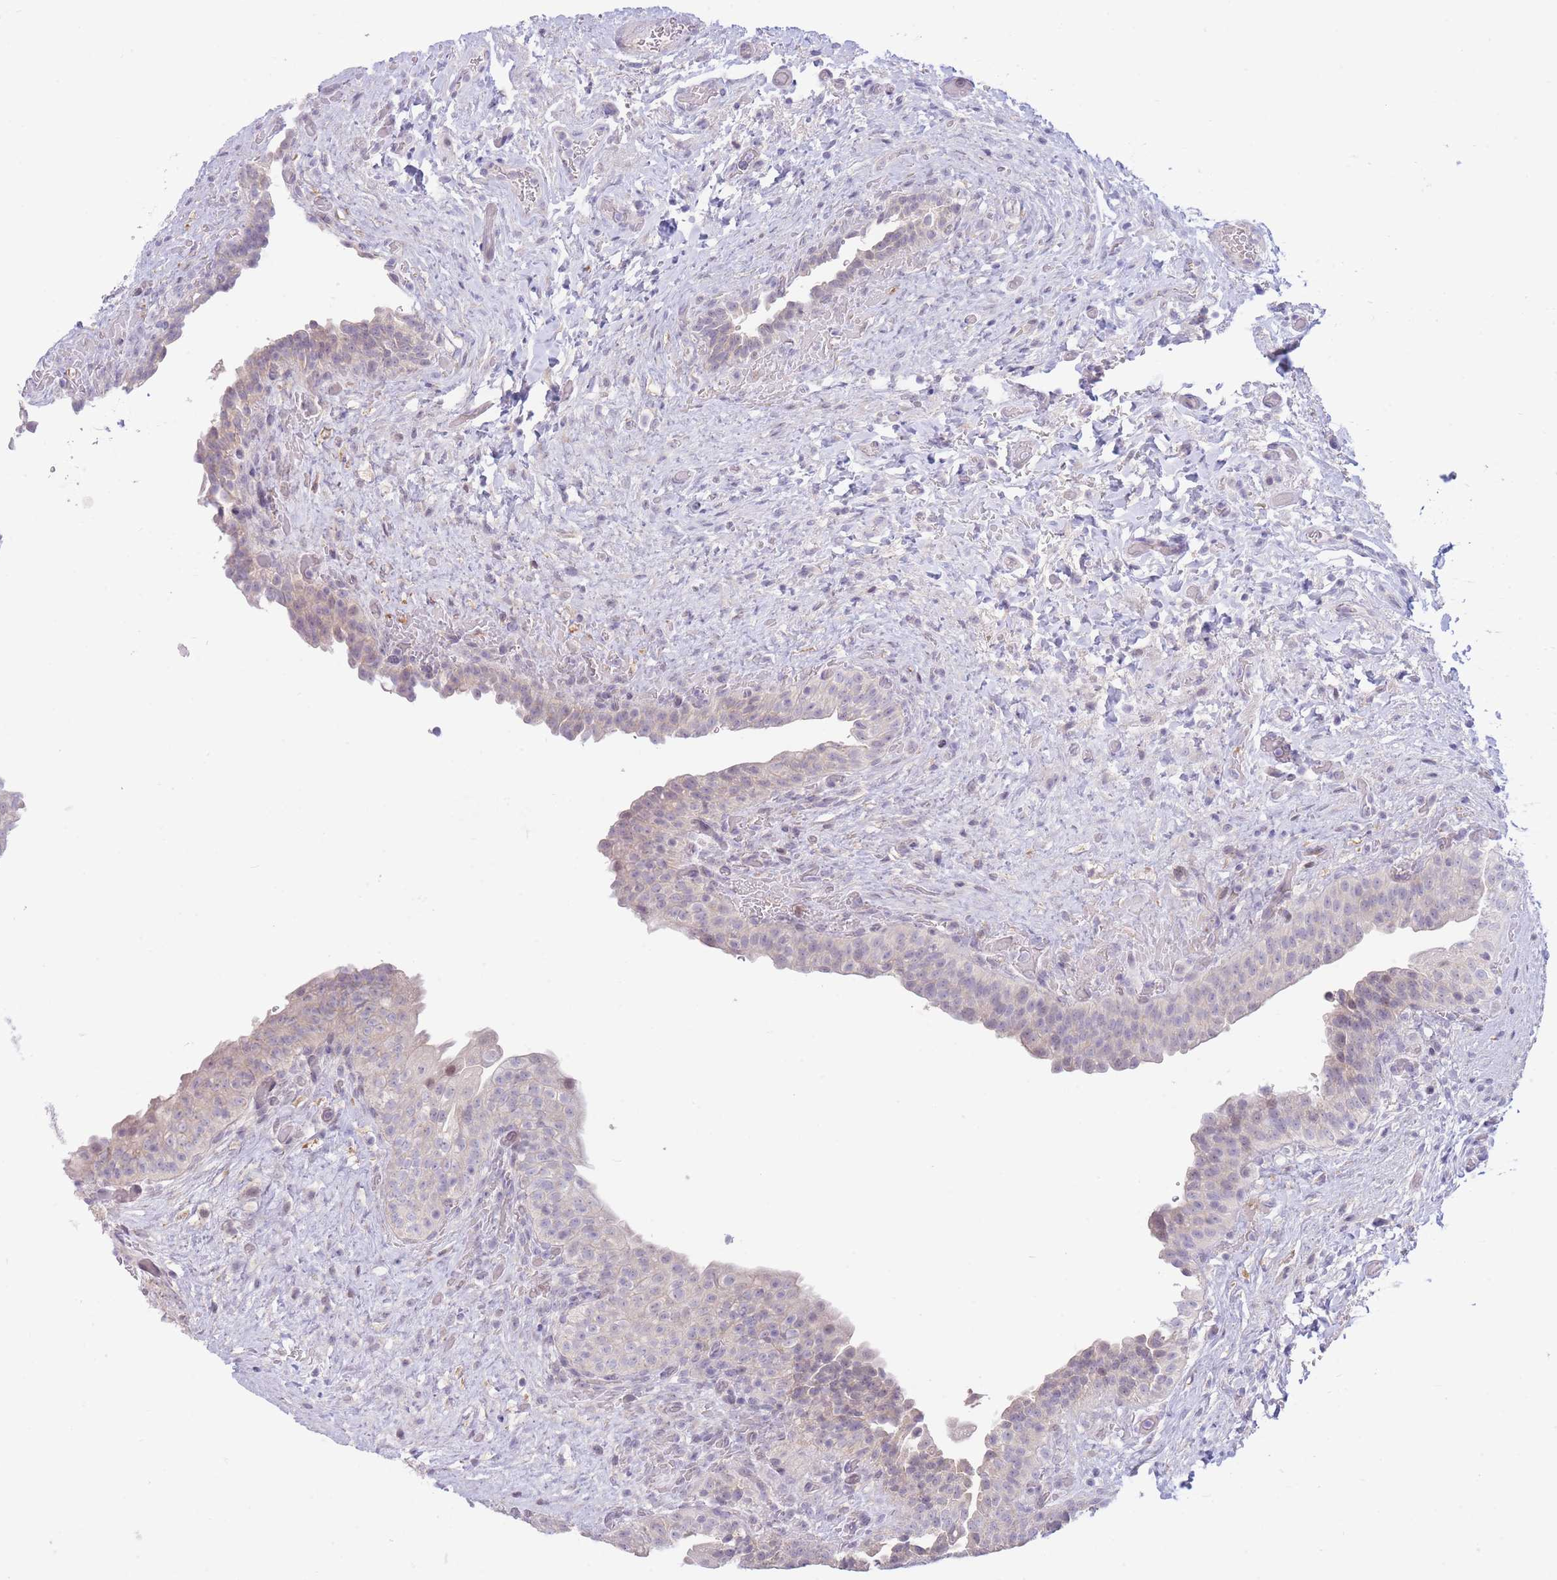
{"staining": {"intensity": "negative", "quantity": "none", "location": "none"}, "tissue": "urinary bladder", "cell_type": "Urothelial cells", "image_type": "normal", "snomed": [{"axis": "morphology", "description": "Normal tissue, NOS"}, {"axis": "topography", "description": "Urinary bladder"}], "caption": "Immunohistochemistry of unremarkable human urinary bladder shows no expression in urothelial cells.", "gene": "FBXO46", "patient": {"sex": "male", "age": 69}}